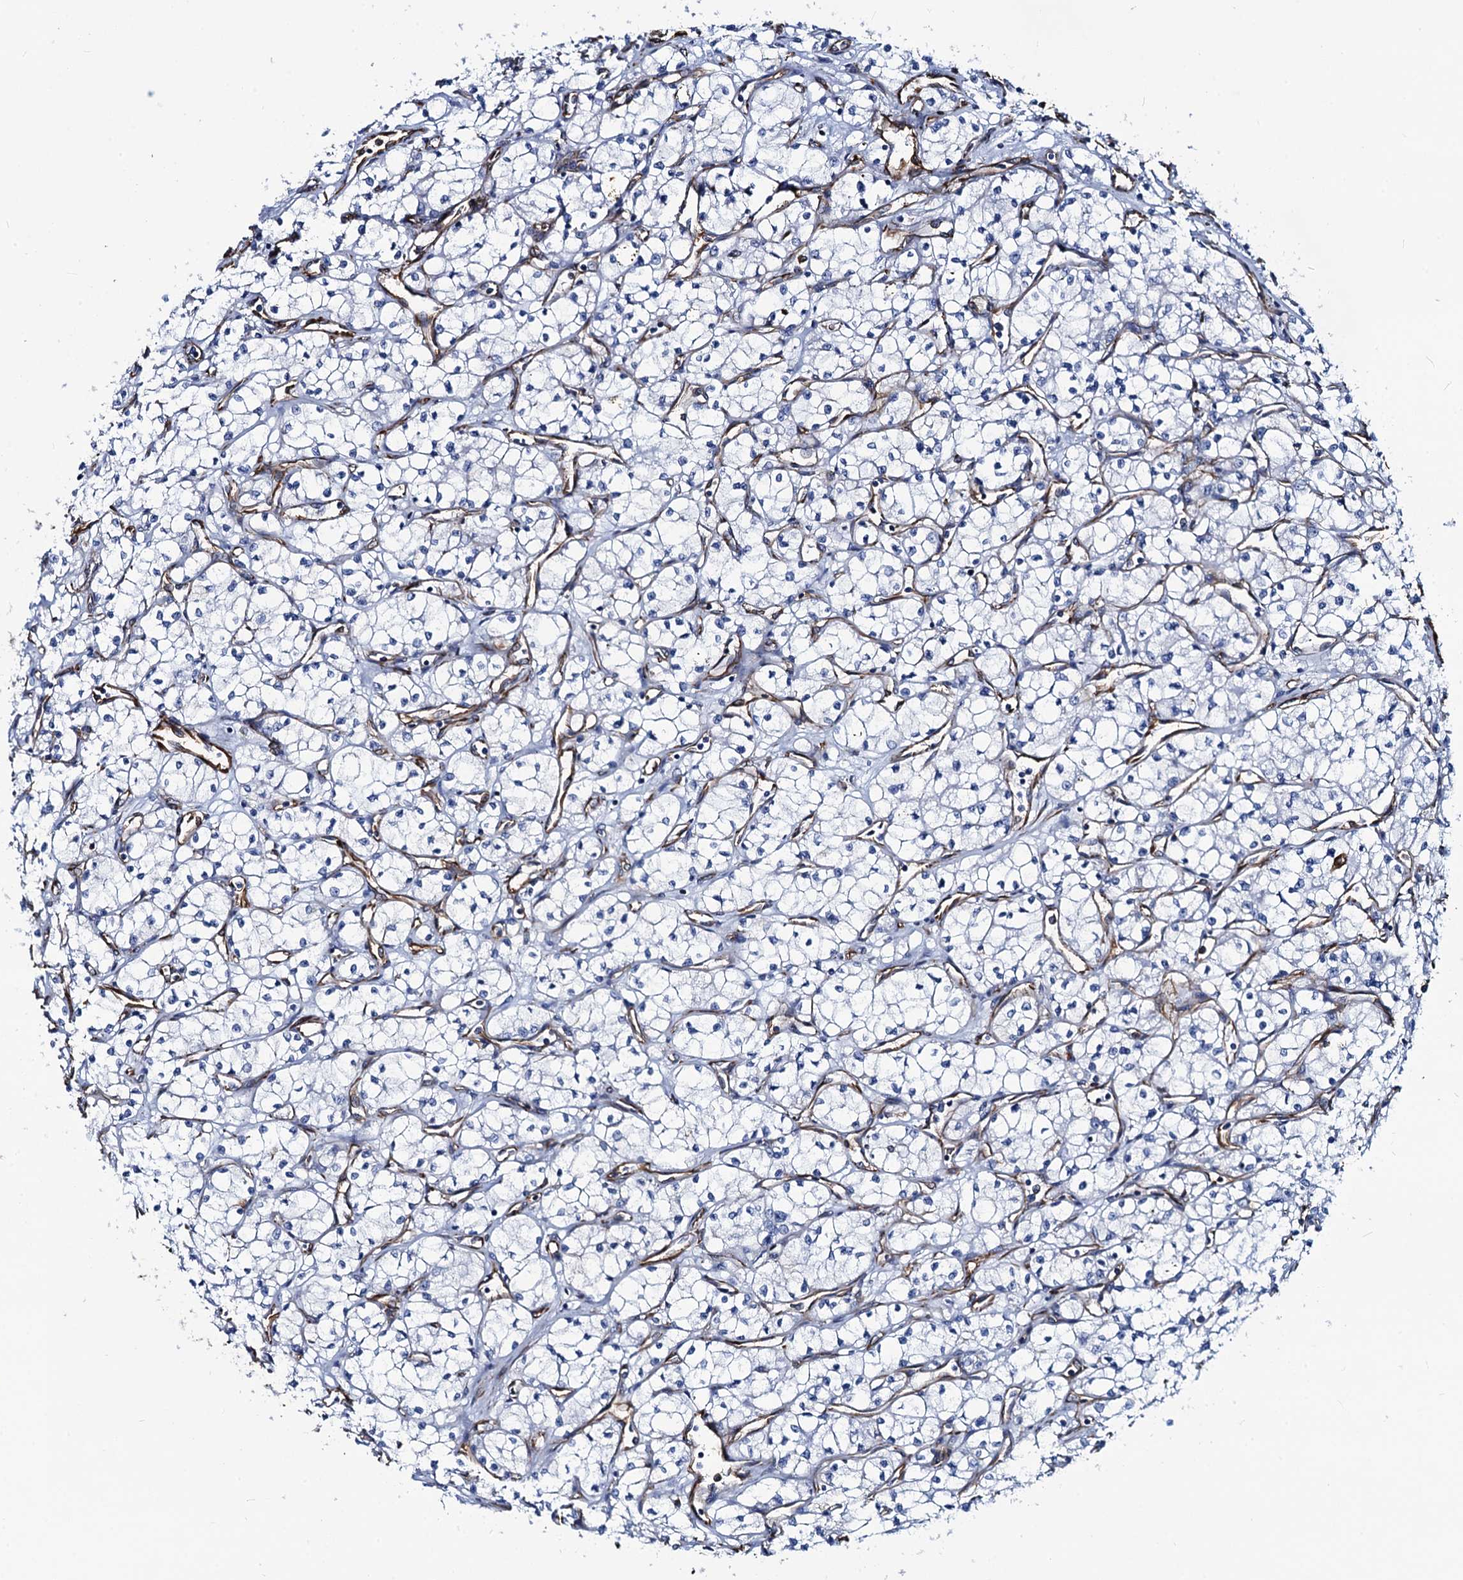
{"staining": {"intensity": "negative", "quantity": "none", "location": "none"}, "tissue": "renal cancer", "cell_type": "Tumor cells", "image_type": "cancer", "snomed": [{"axis": "morphology", "description": "Adenocarcinoma, NOS"}, {"axis": "topography", "description": "Kidney"}], "caption": "Renal cancer (adenocarcinoma) was stained to show a protein in brown. There is no significant positivity in tumor cells.", "gene": "PGM2", "patient": {"sex": "male", "age": 59}}